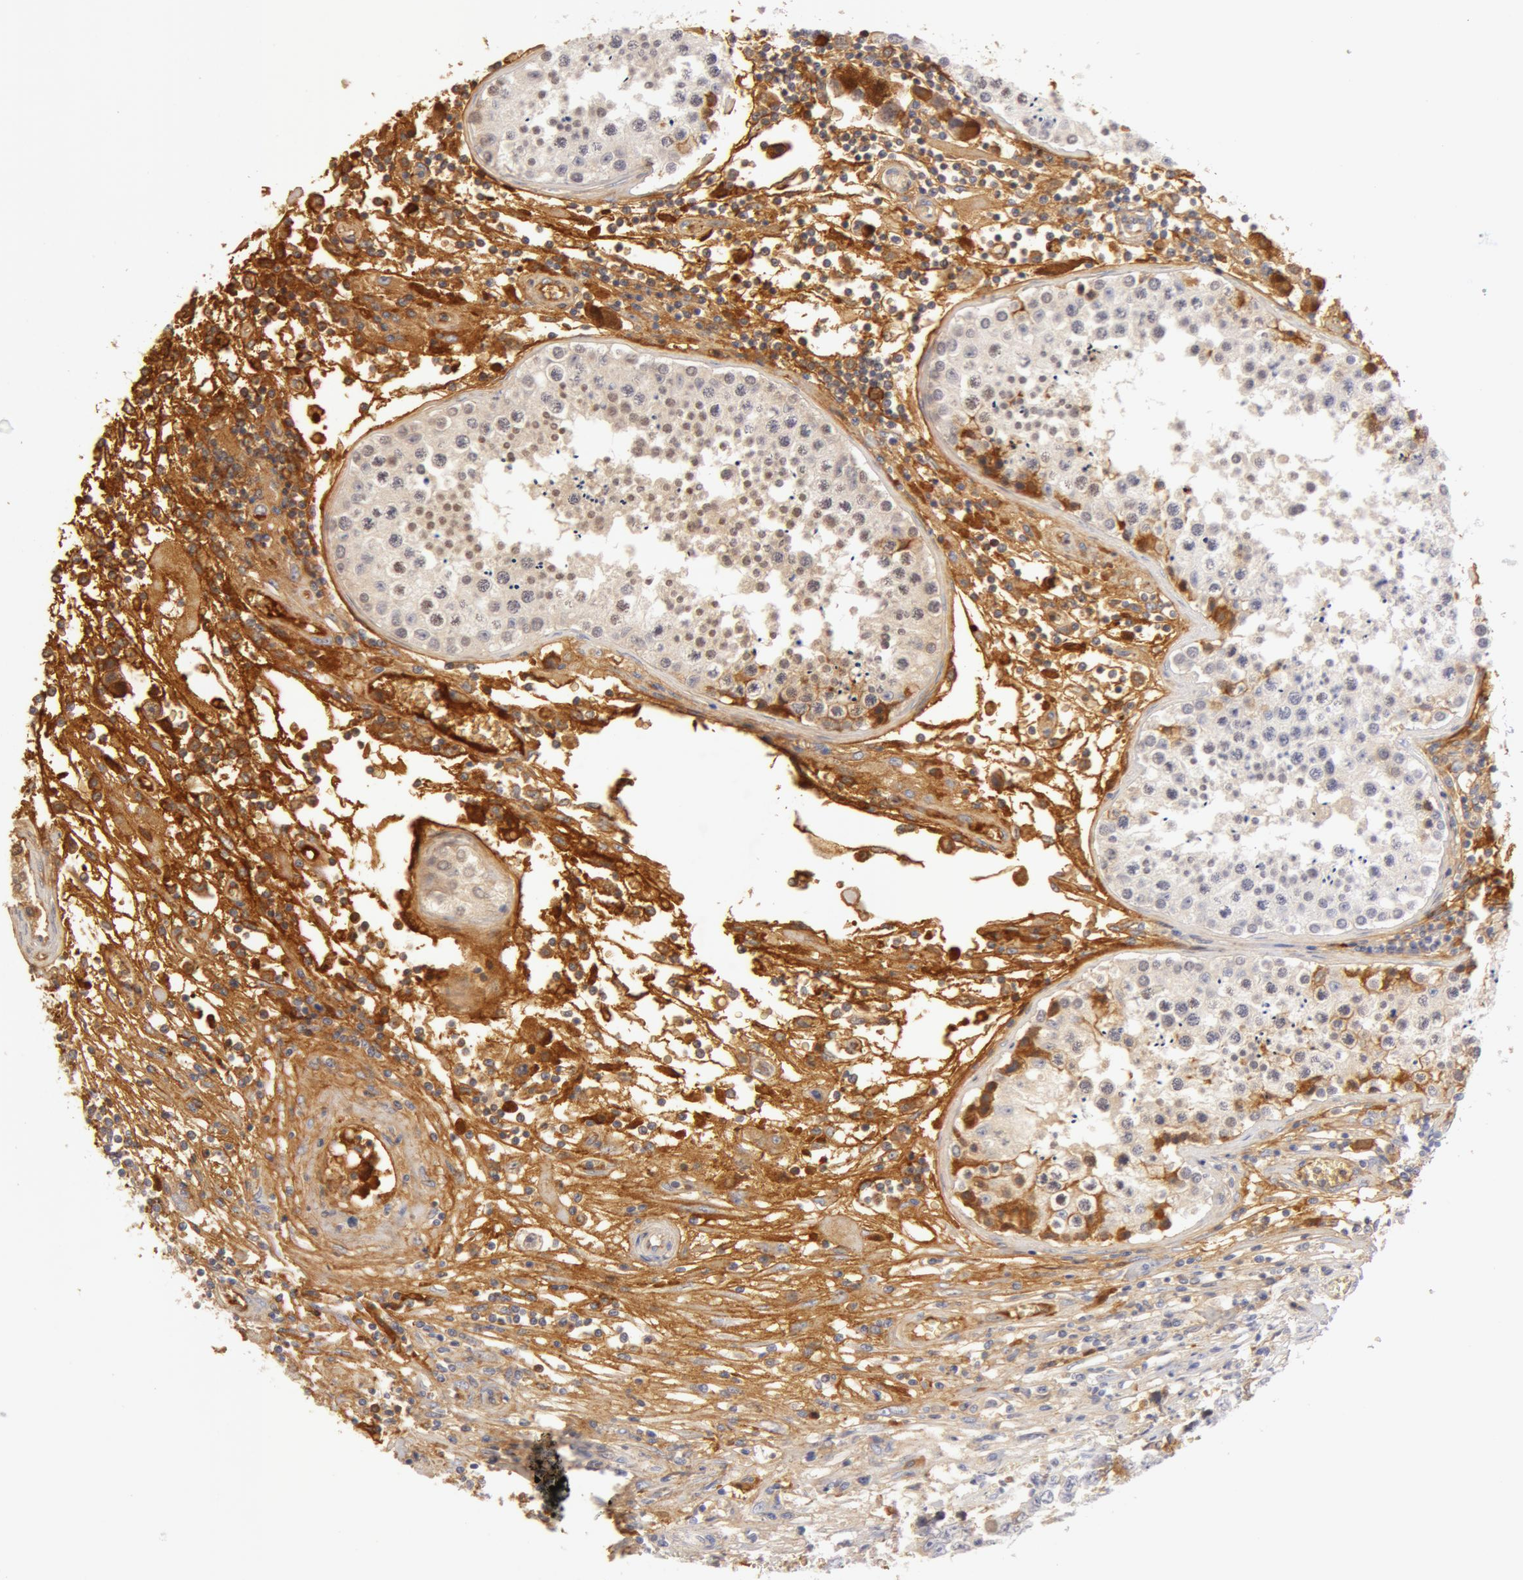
{"staining": {"intensity": "negative", "quantity": "none", "location": "none"}, "tissue": "testis cancer", "cell_type": "Tumor cells", "image_type": "cancer", "snomed": [{"axis": "morphology", "description": "Carcinoma, Embryonal, NOS"}, {"axis": "topography", "description": "Testis"}], "caption": "Tumor cells show no significant positivity in testis cancer.", "gene": "AHSG", "patient": {"sex": "male", "age": 31}}